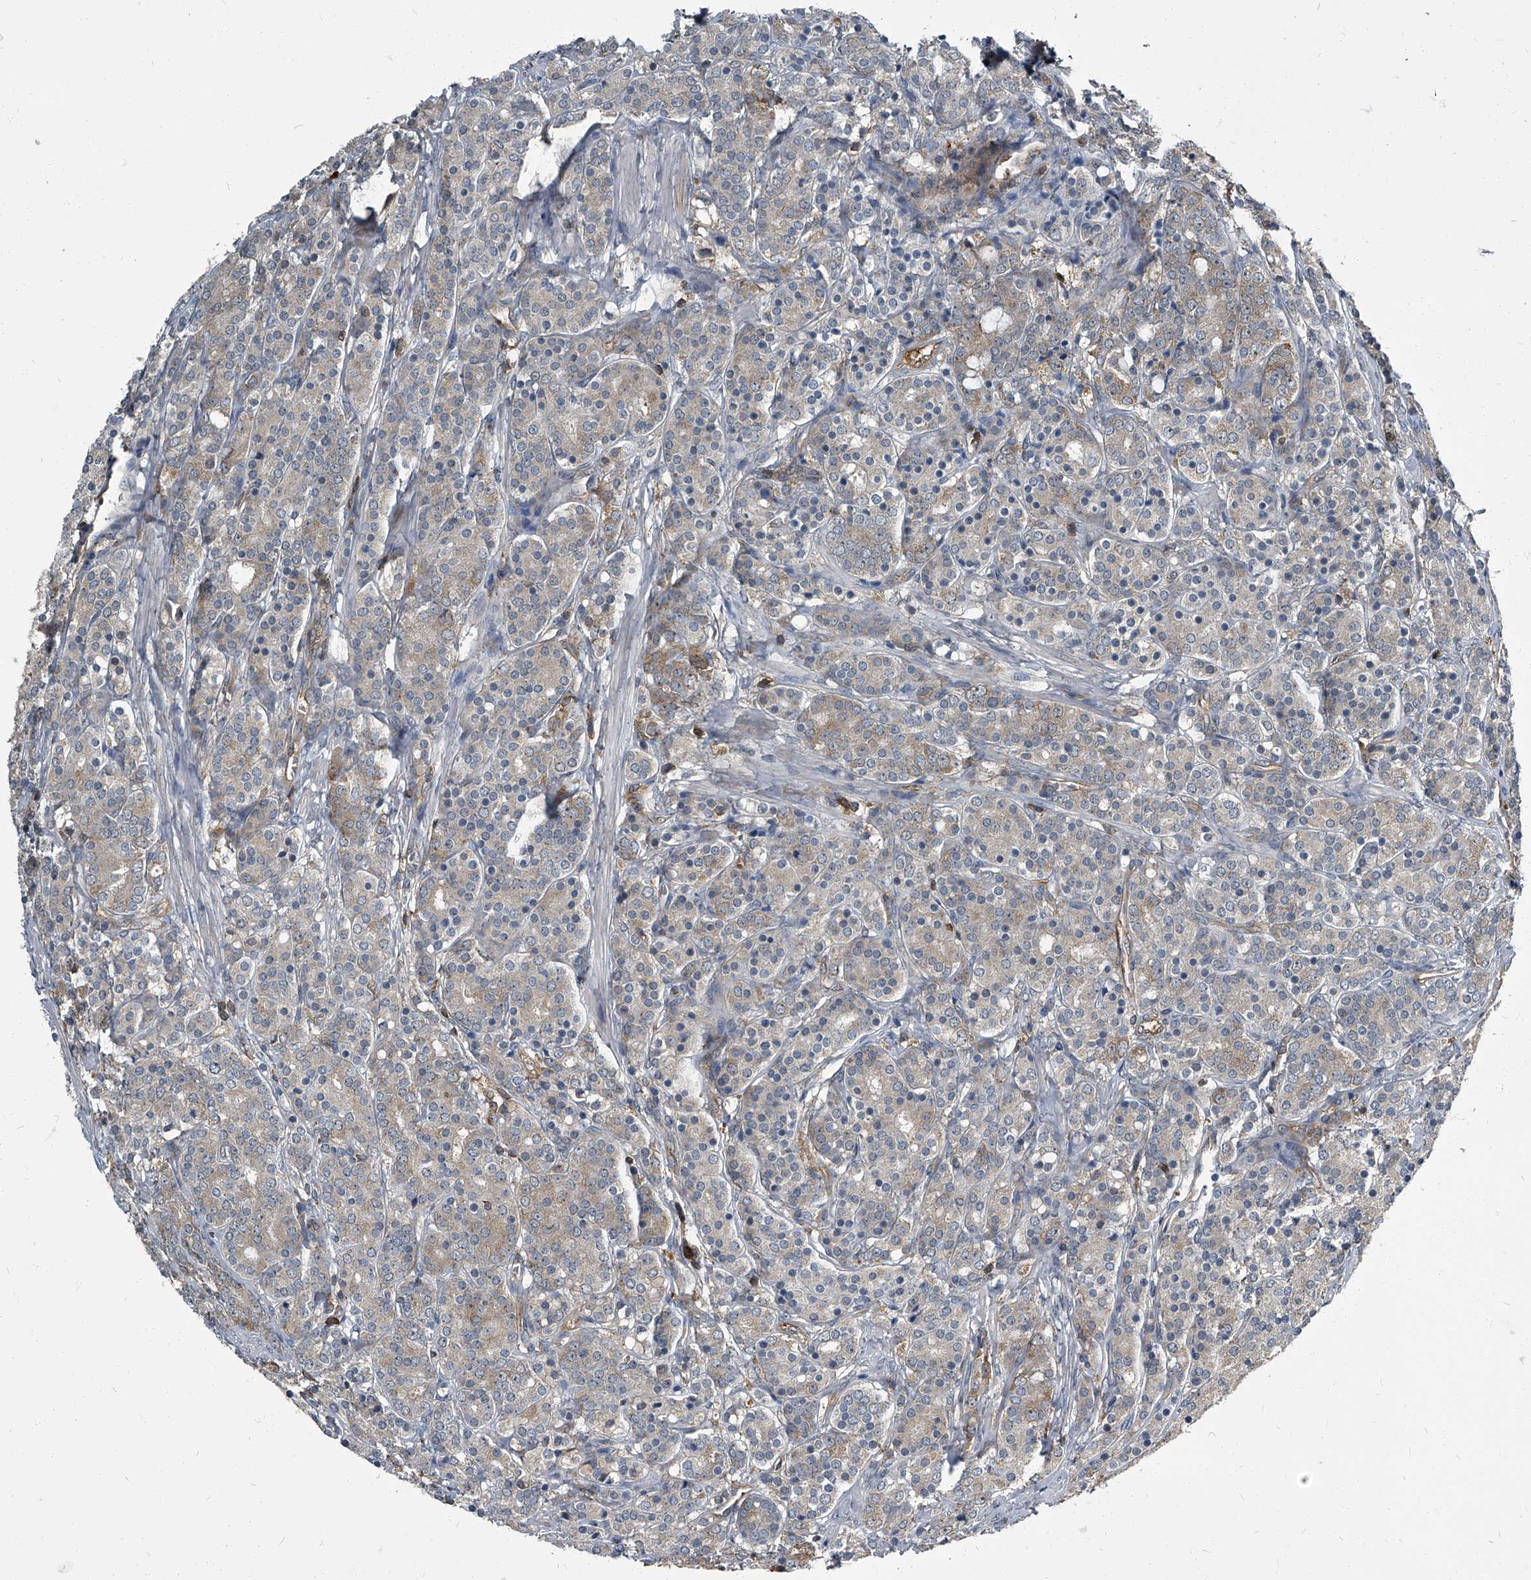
{"staining": {"intensity": "weak", "quantity": ">75%", "location": "cytoplasmic/membranous"}, "tissue": "prostate cancer", "cell_type": "Tumor cells", "image_type": "cancer", "snomed": [{"axis": "morphology", "description": "Adenocarcinoma, High grade"}, {"axis": "topography", "description": "Prostate"}], "caption": "Approximately >75% of tumor cells in prostate cancer demonstrate weak cytoplasmic/membranous protein positivity as visualized by brown immunohistochemical staining.", "gene": "CDV3", "patient": {"sex": "male", "age": 62}}